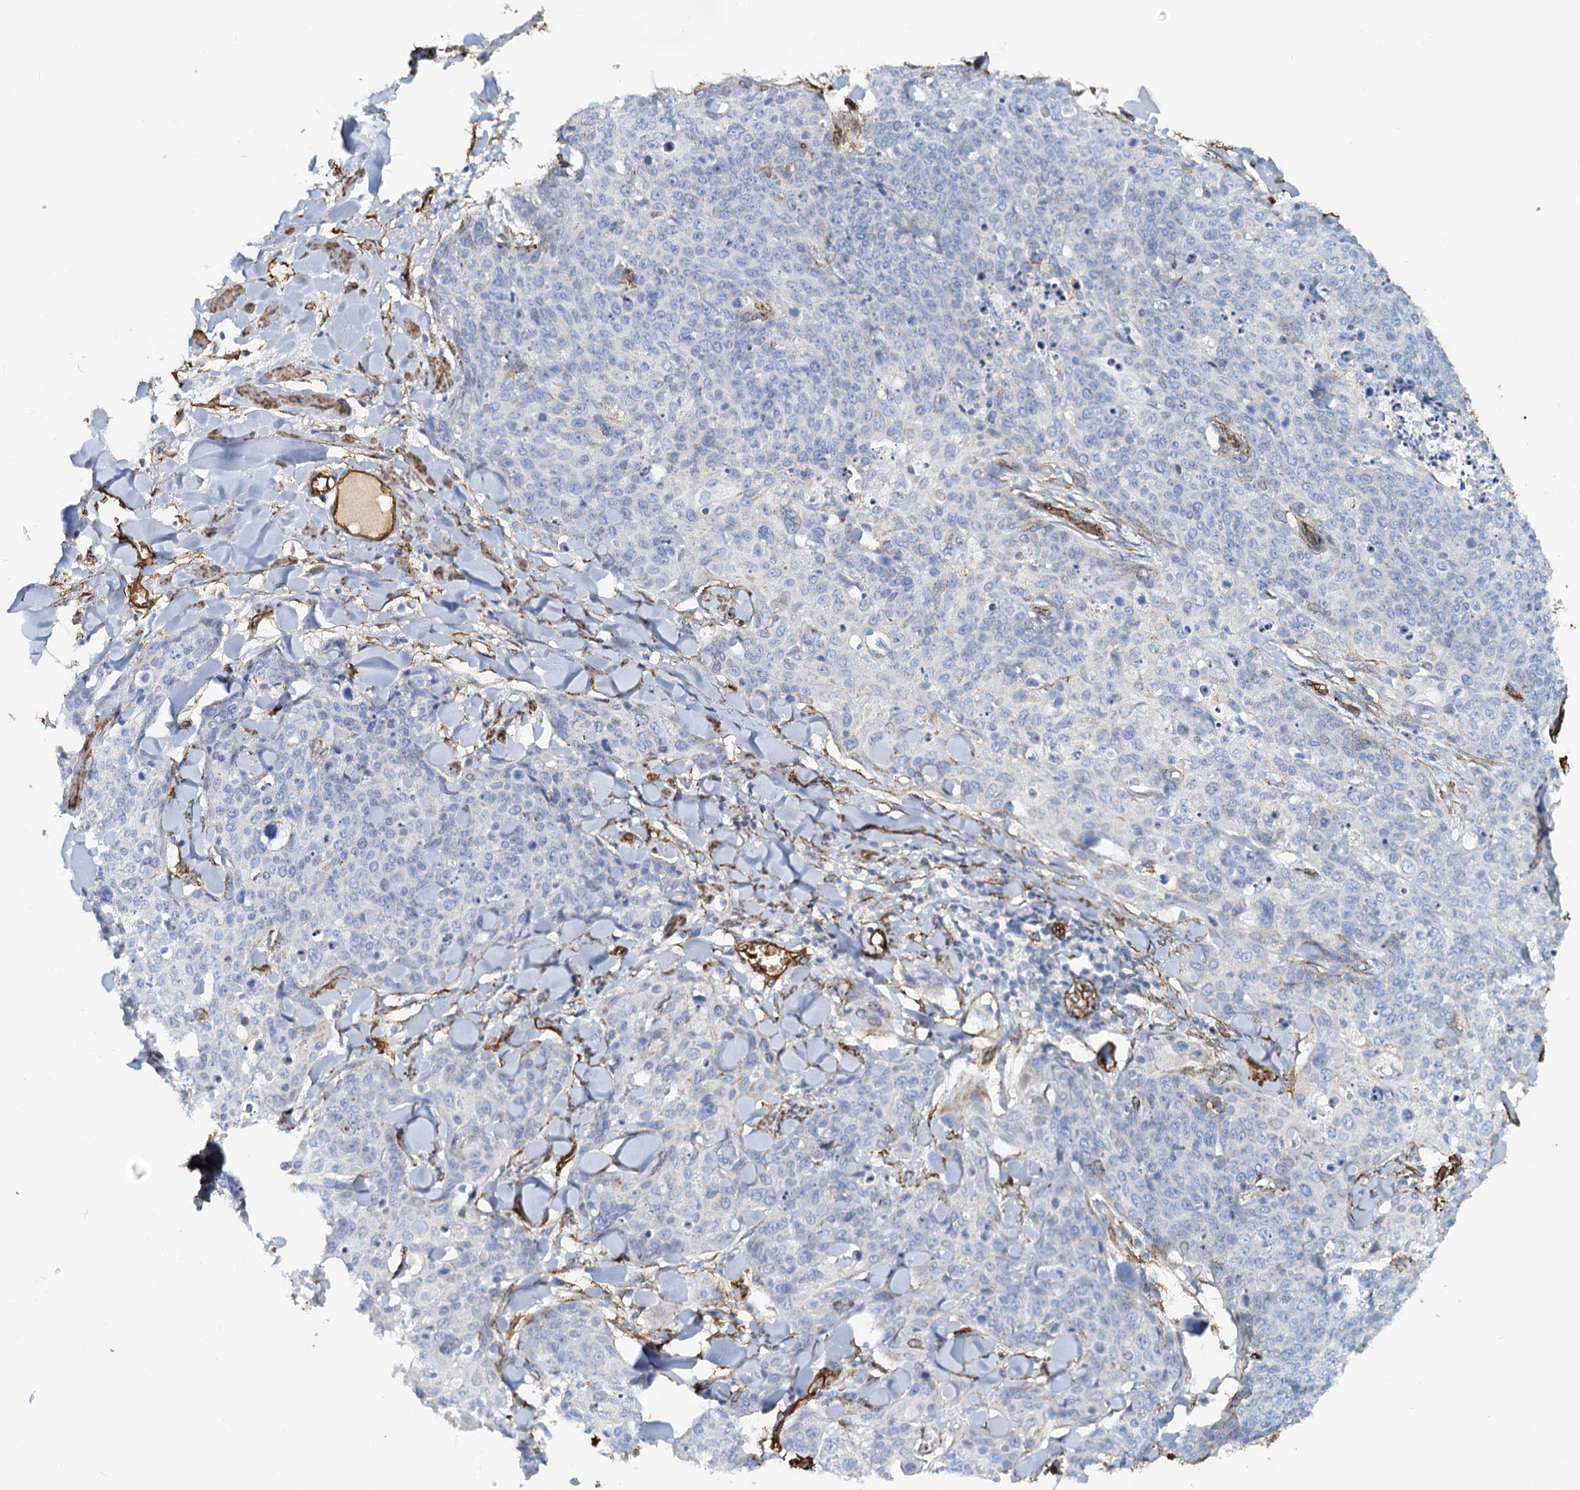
{"staining": {"intensity": "negative", "quantity": "none", "location": "none"}, "tissue": "skin cancer", "cell_type": "Tumor cells", "image_type": "cancer", "snomed": [{"axis": "morphology", "description": "Squamous cell carcinoma, NOS"}, {"axis": "topography", "description": "Skin"}, {"axis": "topography", "description": "Vulva"}], "caption": "DAB immunohistochemical staining of human skin cancer (squamous cell carcinoma) reveals no significant staining in tumor cells.", "gene": "DGKG", "patient": {"sex": "female", "age": 85}}